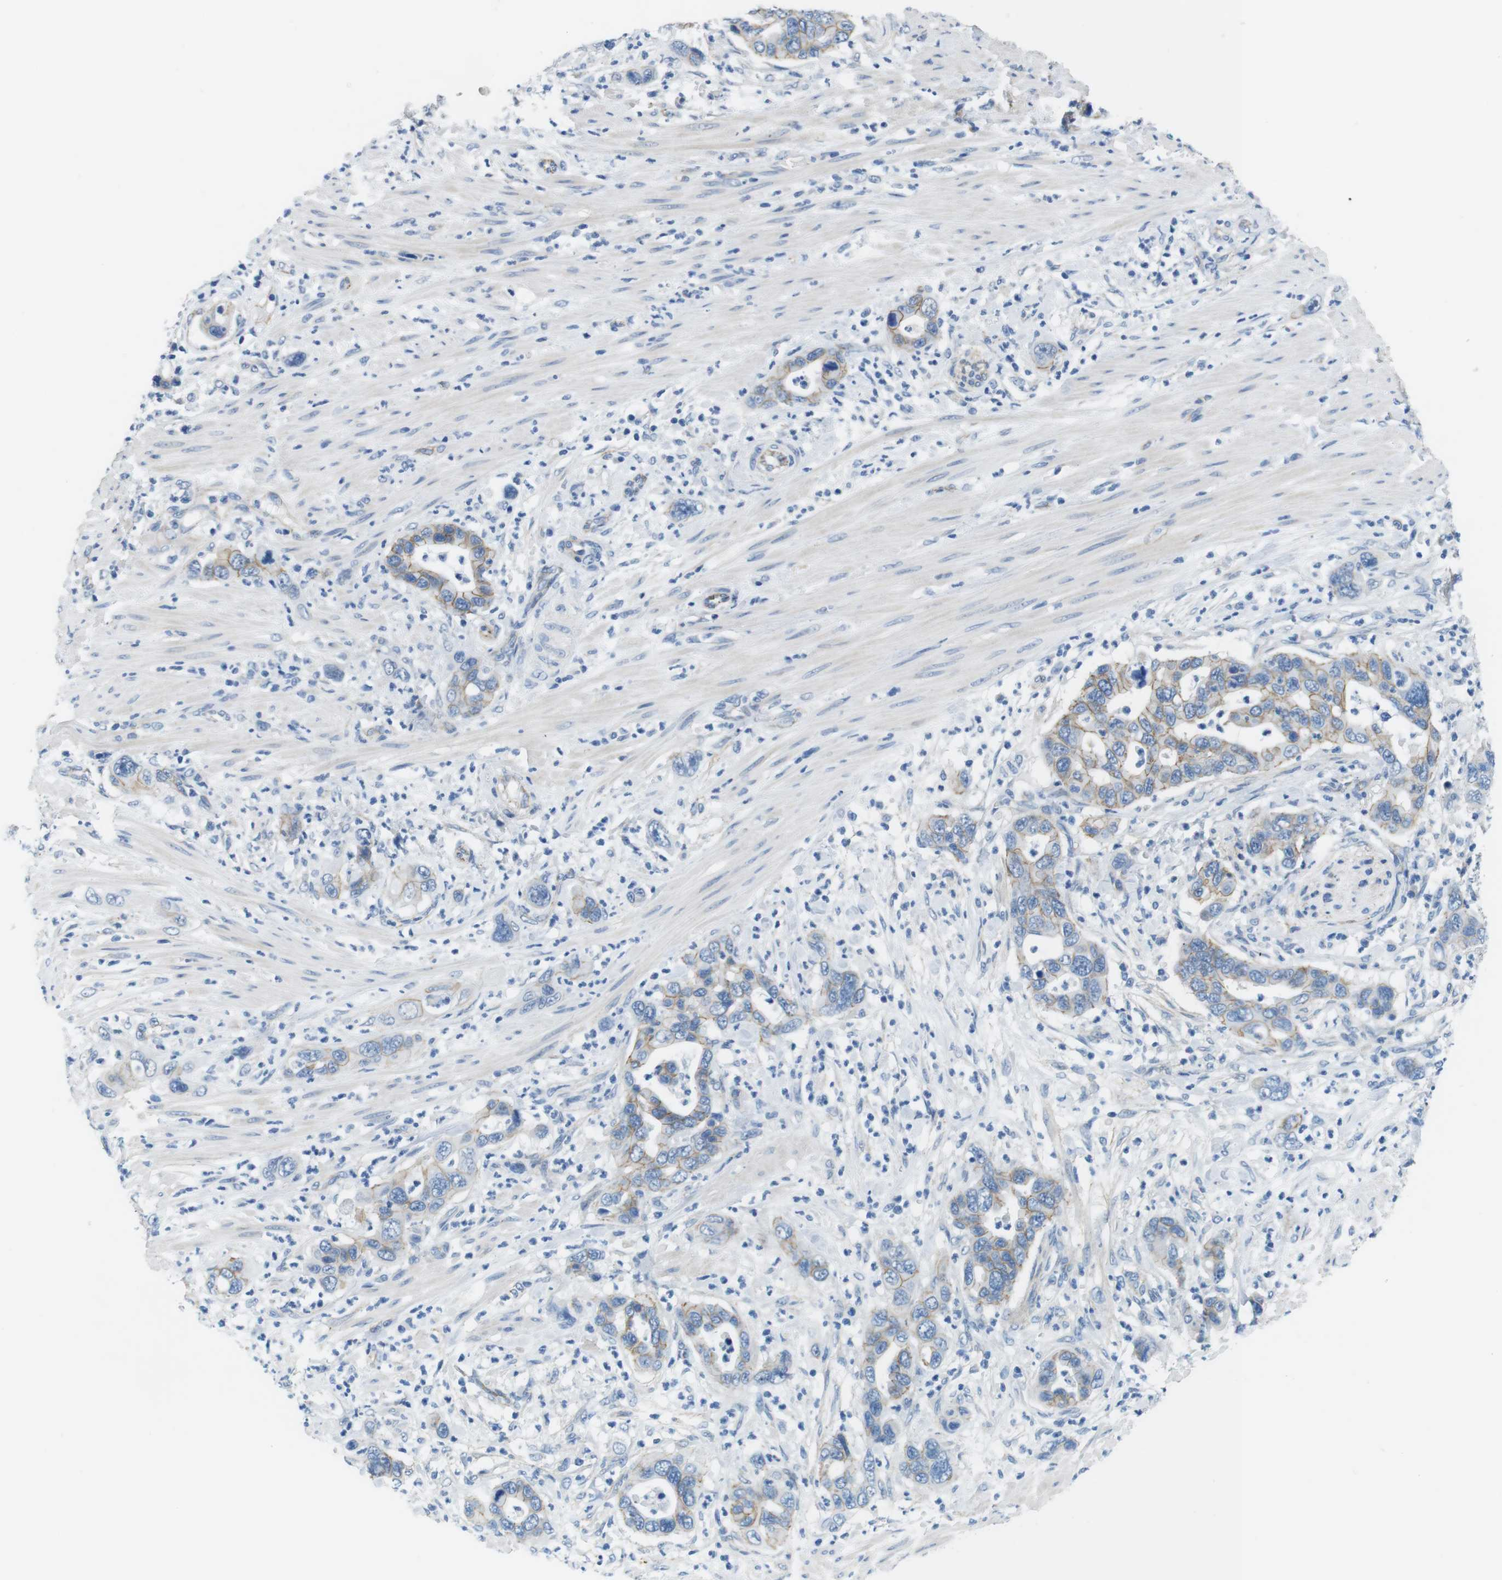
{"staining": {"intensity": "moderate", "quantity": "25%-75%", "location": "cytoplasmic/membranous"}, "tissue": "pancreatic cancer", "cell_type": "Tumor cells", "image_type": "cancer", "snomed": [{"axis": "morphology", "description": "Adenocarcinoma, NOS"}, {"axis": "topography", "description": "Pancreas"}], "caption": "Pancreatic cancer (adenocarcinoma) stained with DAB (3,3'-diaminobenzidine) immunohistochemistry (IHC) exhibits medium levels of moderate cytoplasmic/membranous positivity in approximately 25%-75% of tumor cells.", "gene": "SLC6A6", "patient": {"sex": "female", "age": 71}}